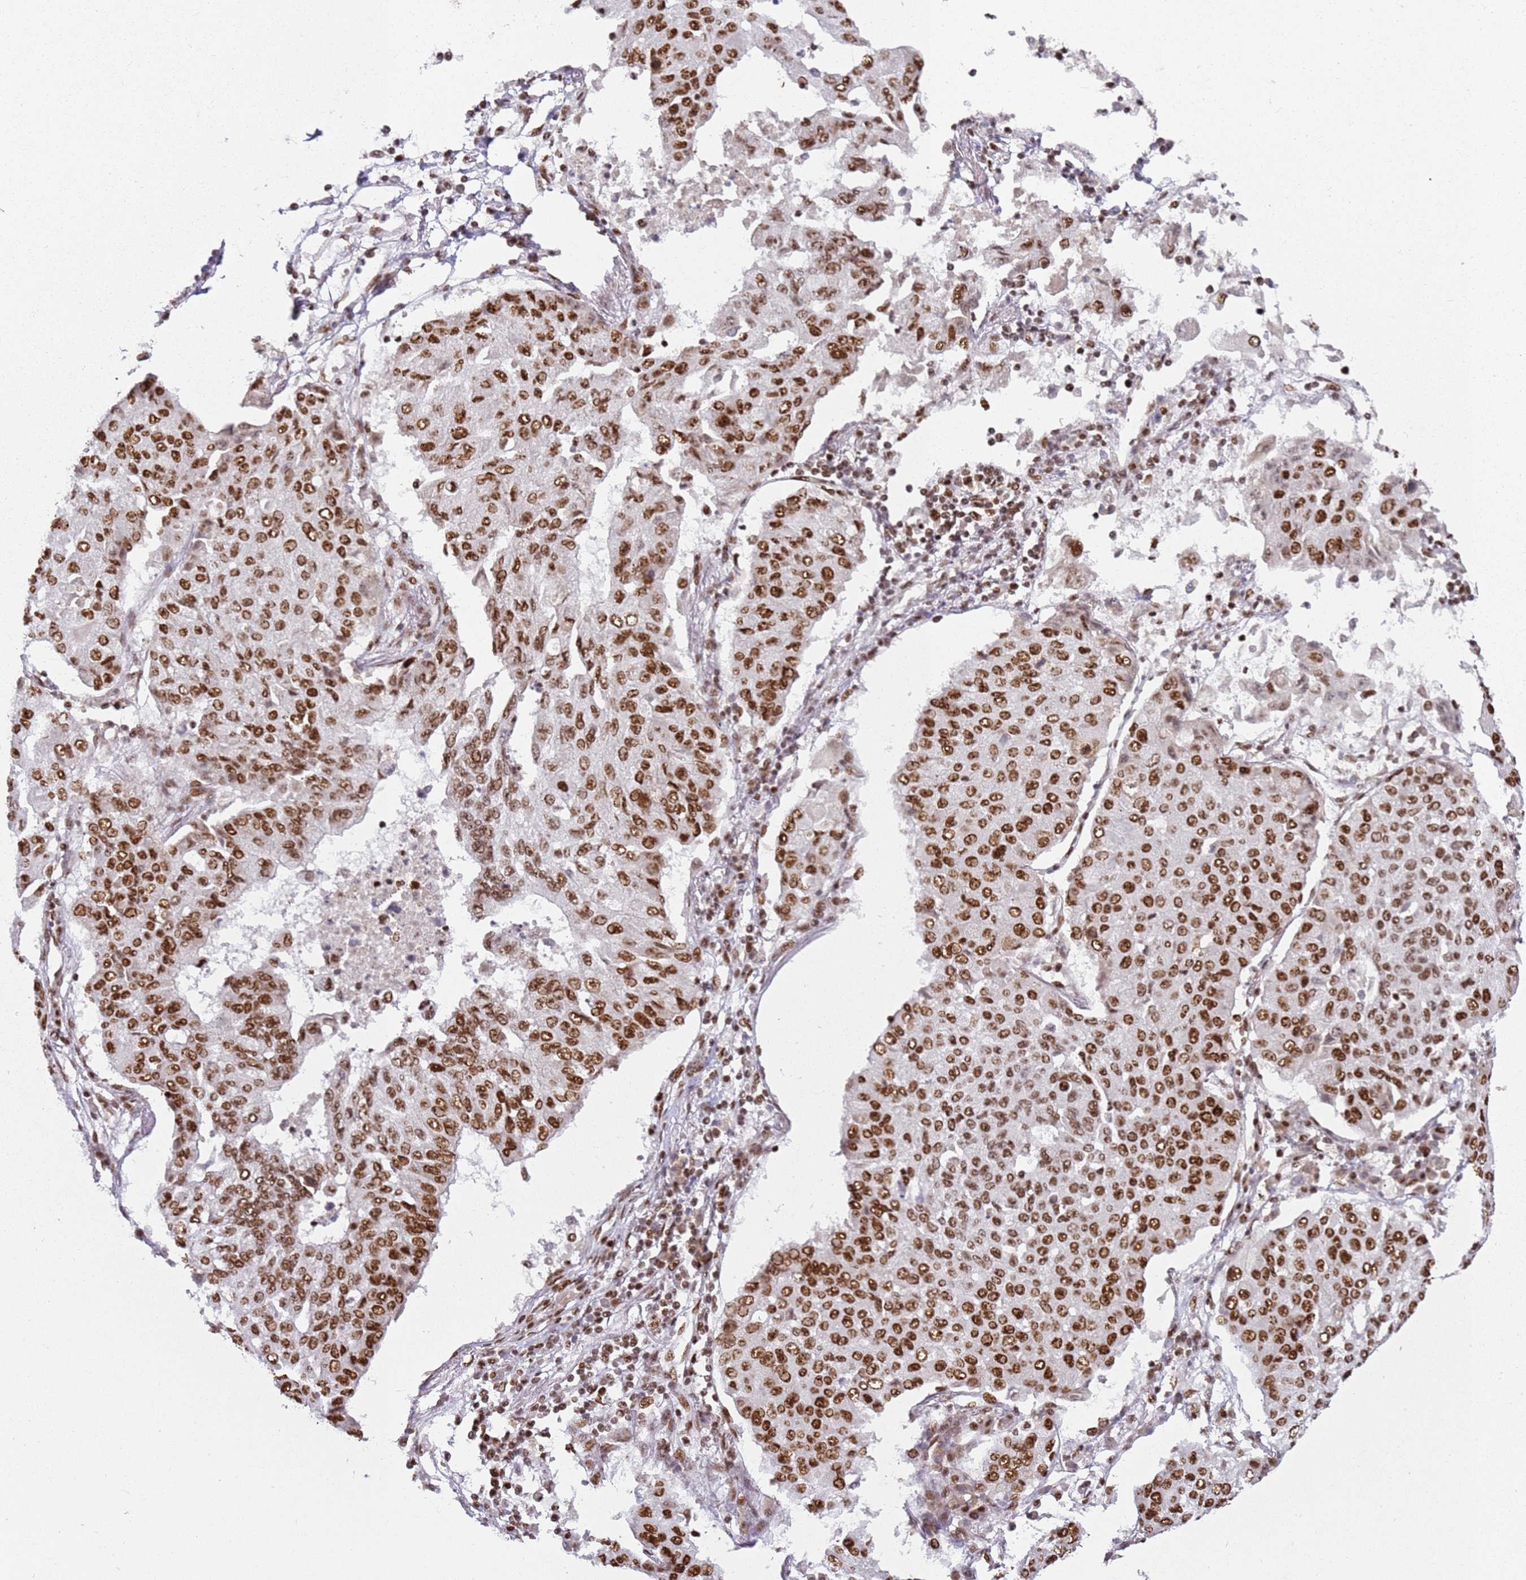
{"staining": {"intensity": "moderate", "quantity": ">75%", "location": "nuclear"}, "tissue": "lung cancer", "cell_type": "Tumor cells", "image_type": "cancer", "snomed": [{"axis": "morphology", "description": "Squamous cell carcinoma, NOS"}, {"axis": "topography", "description": "Lung"}], "caption": "Brown immunohistochemical staining in lung cancer exhibits moderate nuclear staining in approximately >75% of tumor cells.", "gene": "TENT4A", "patient": {"sex": "male", "age": 74}}